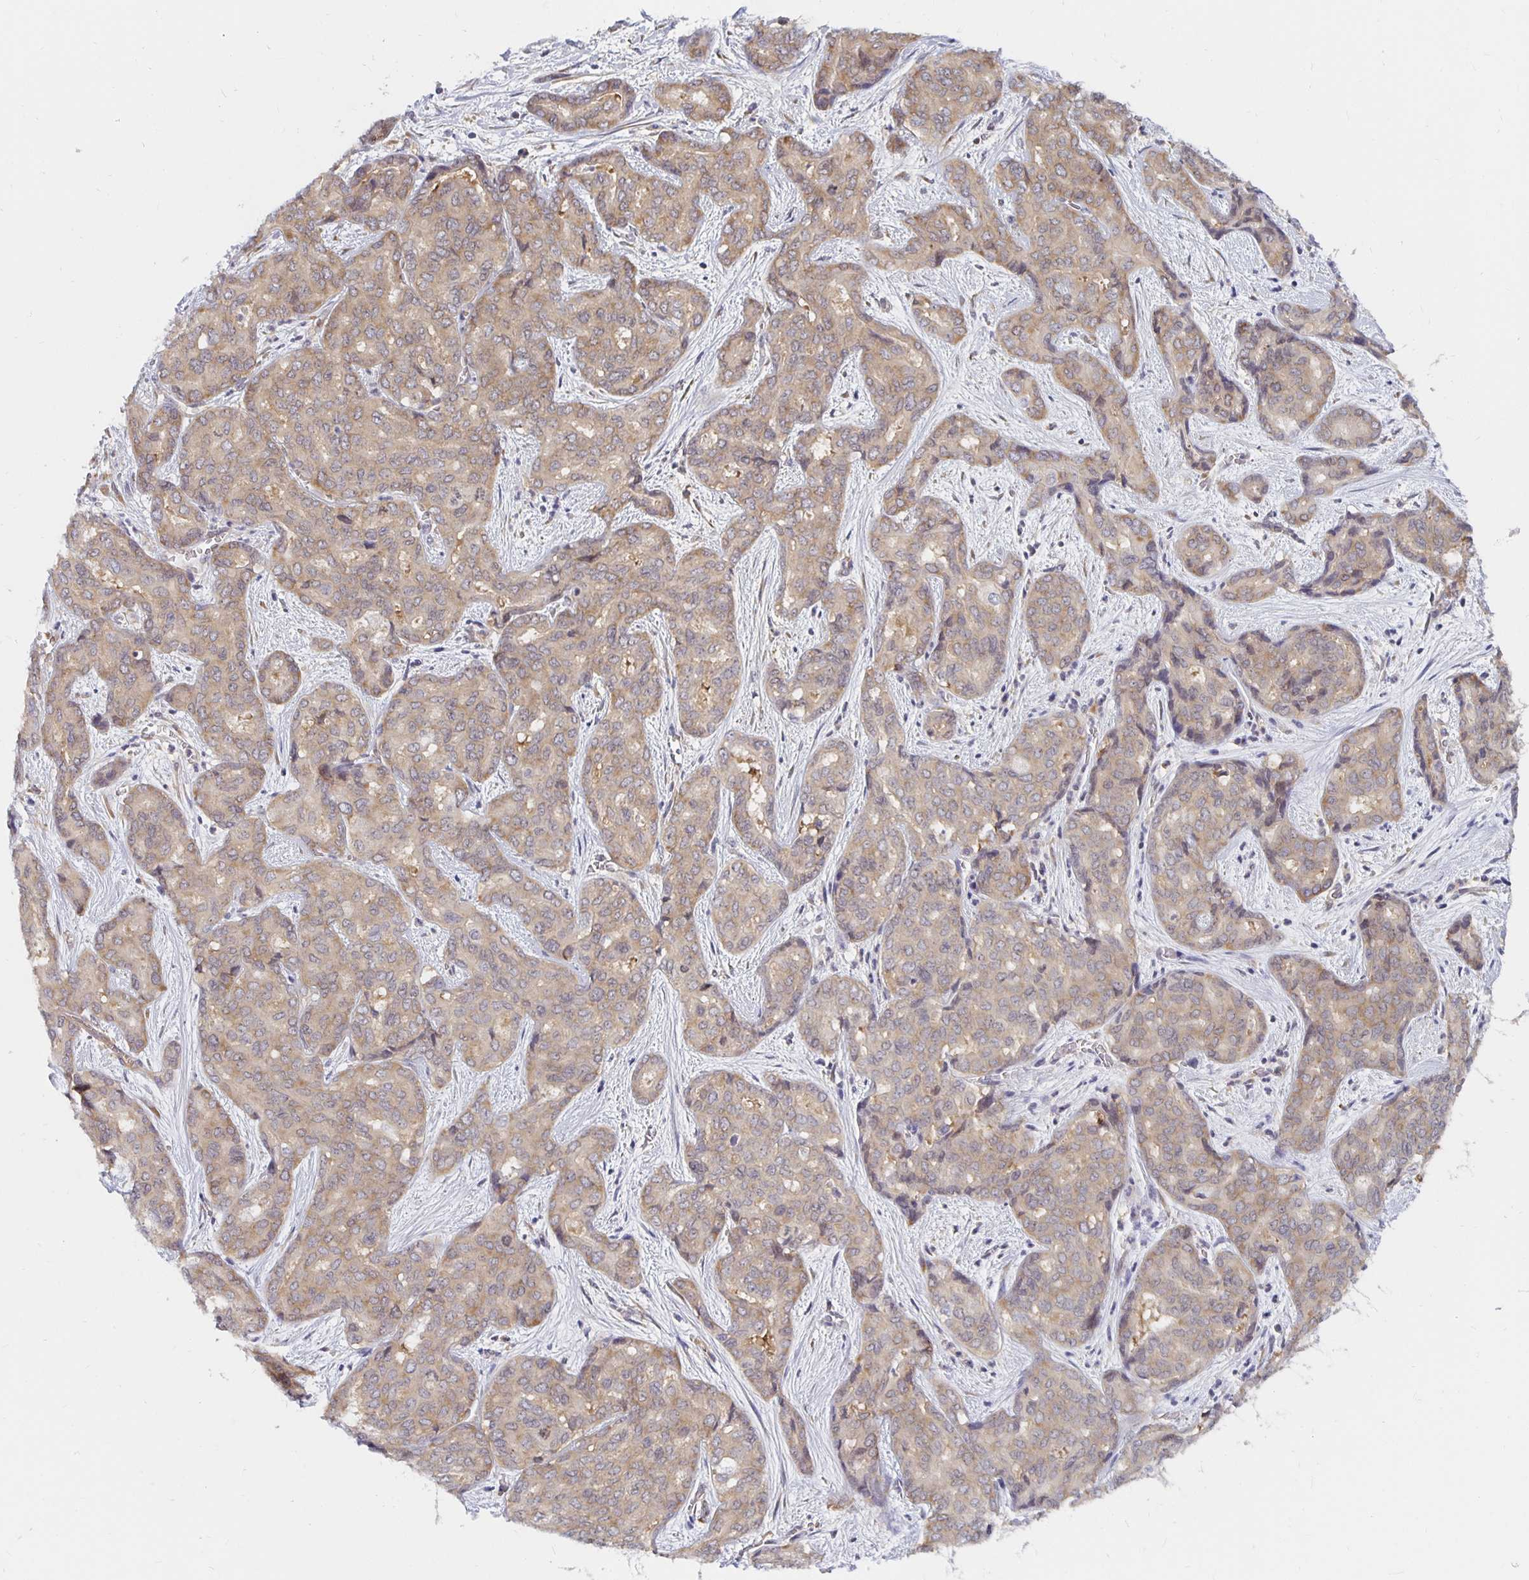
{"staining": {"intensity": "moderate", "quantity": "25%-75%", "location": "cytoplasmic/membranous"}, "tissue": "liver cancer", "cell_type": "Tumor cells", "image_type": "cancer", "snomed": [{"axis": "morphology", "description": "Cholangiocarcinoma"}, {"axis": "topography", "description": "Liver"}], "caption": "DAB immunohistochemical staining of liver cancer (cholangiocarcinoma) shows moderate cytoplasmic/membranous protein expression in approximately 25%-75% of tumor cells. (Stains: DAB (3,3'-diaminobenzidine) in brown, nuclei in blue, Microscopy: brightfield microscopy at high magnification).", "gene": "PDAP1", "patient": {"sex": "female", "age": 64}}